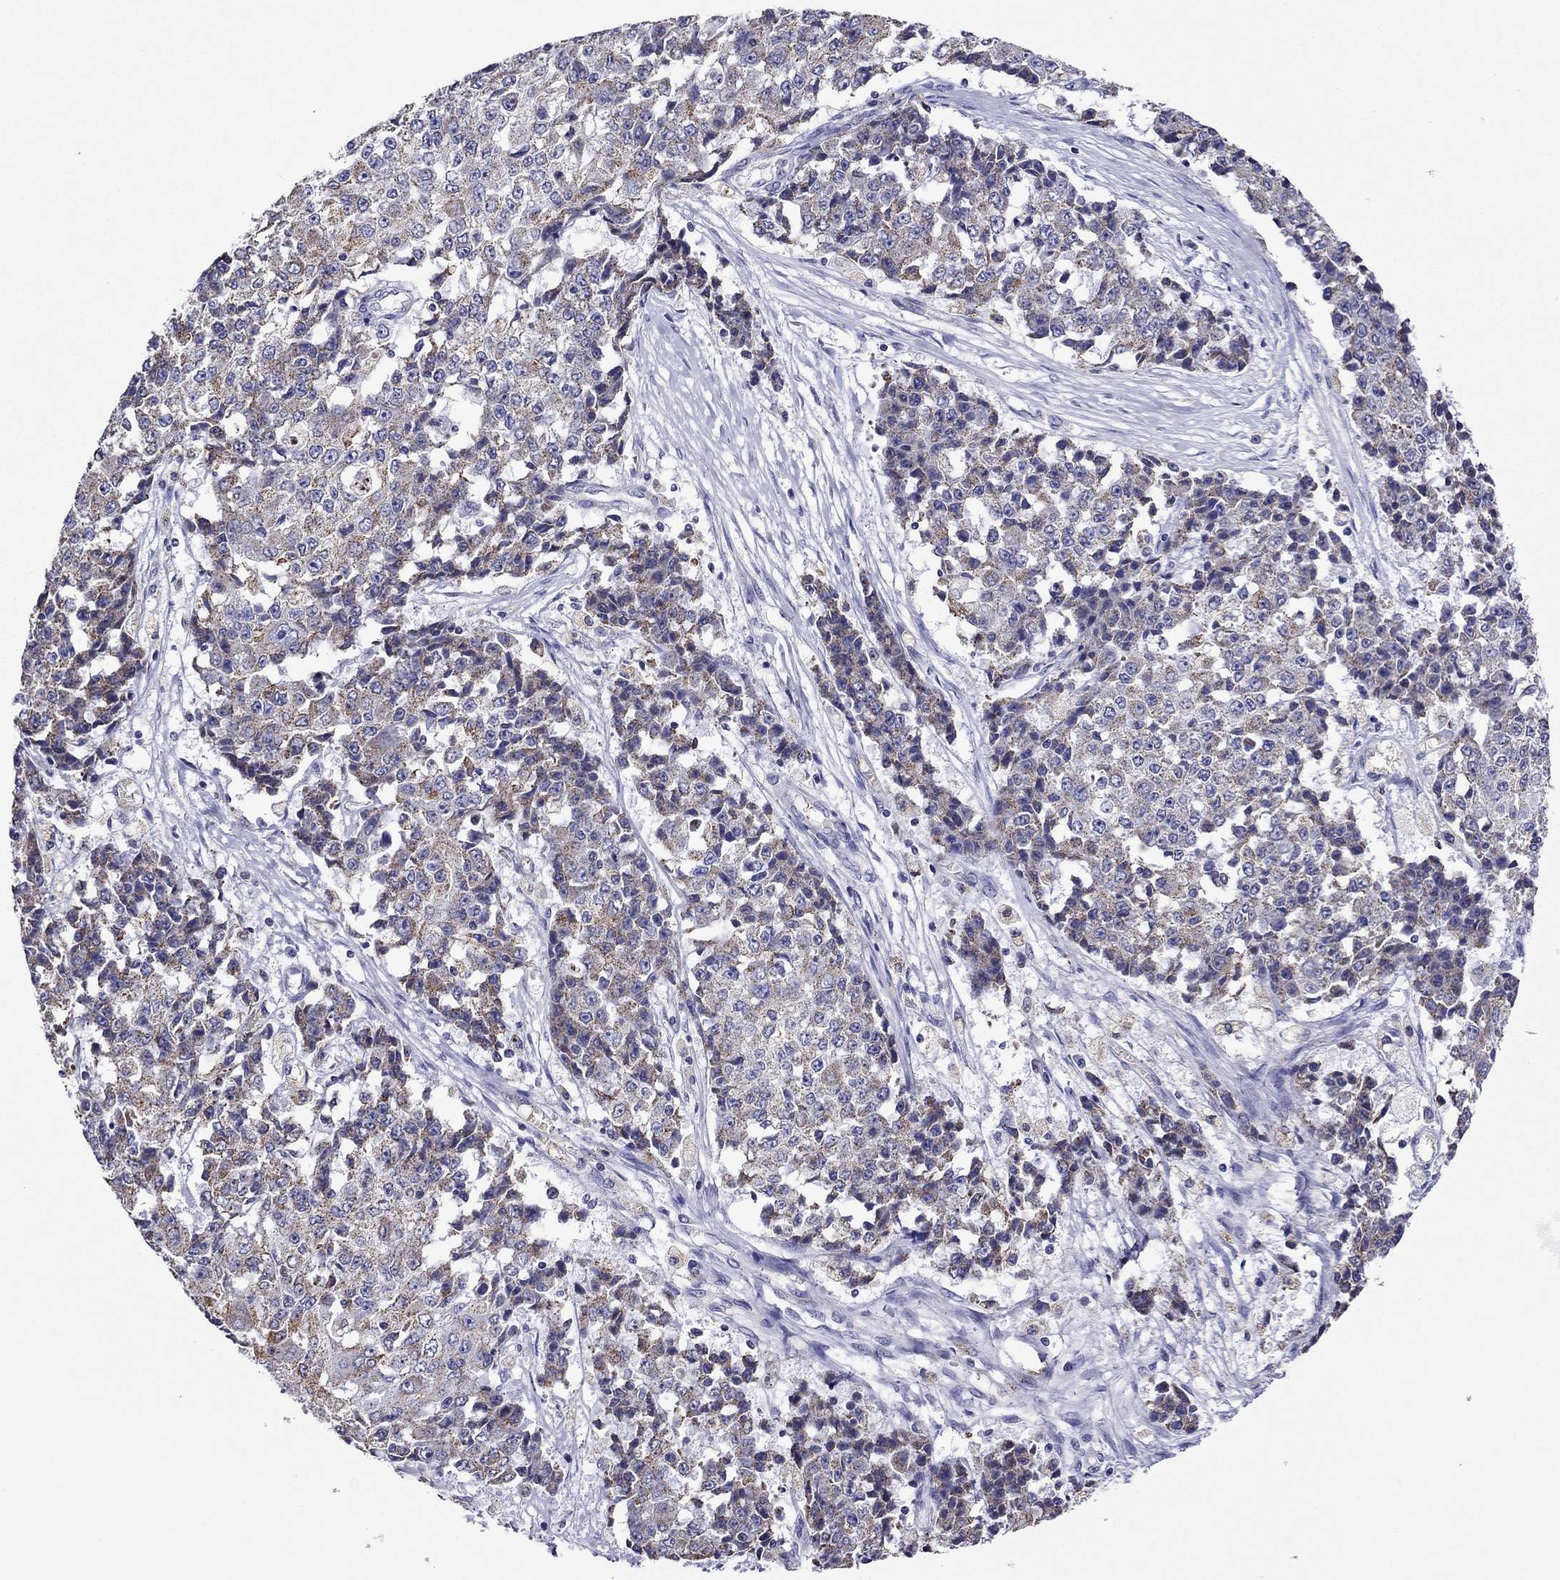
{"staining": {"intensity": "weak", "quantity": "25%-75%", "location": "cytoplasmic/membranous"}, "tissue": "ovarian cancer", "cell_type": "Tumor cells", "image_type": "cancer", "snomed": [{"axis": "morphology", "description": "Carcinoma, endometroid"}, {"axis": "topography", "description": "Ovary"}], "caption": "Brown immunohistochemical staining in human ovarian cancer shows weak cytoplasmic/membranous expression in approximately 25%-75% of tumor cells.", "gene": "SCG2", "patient": {"sex": "female", "age": 42}}